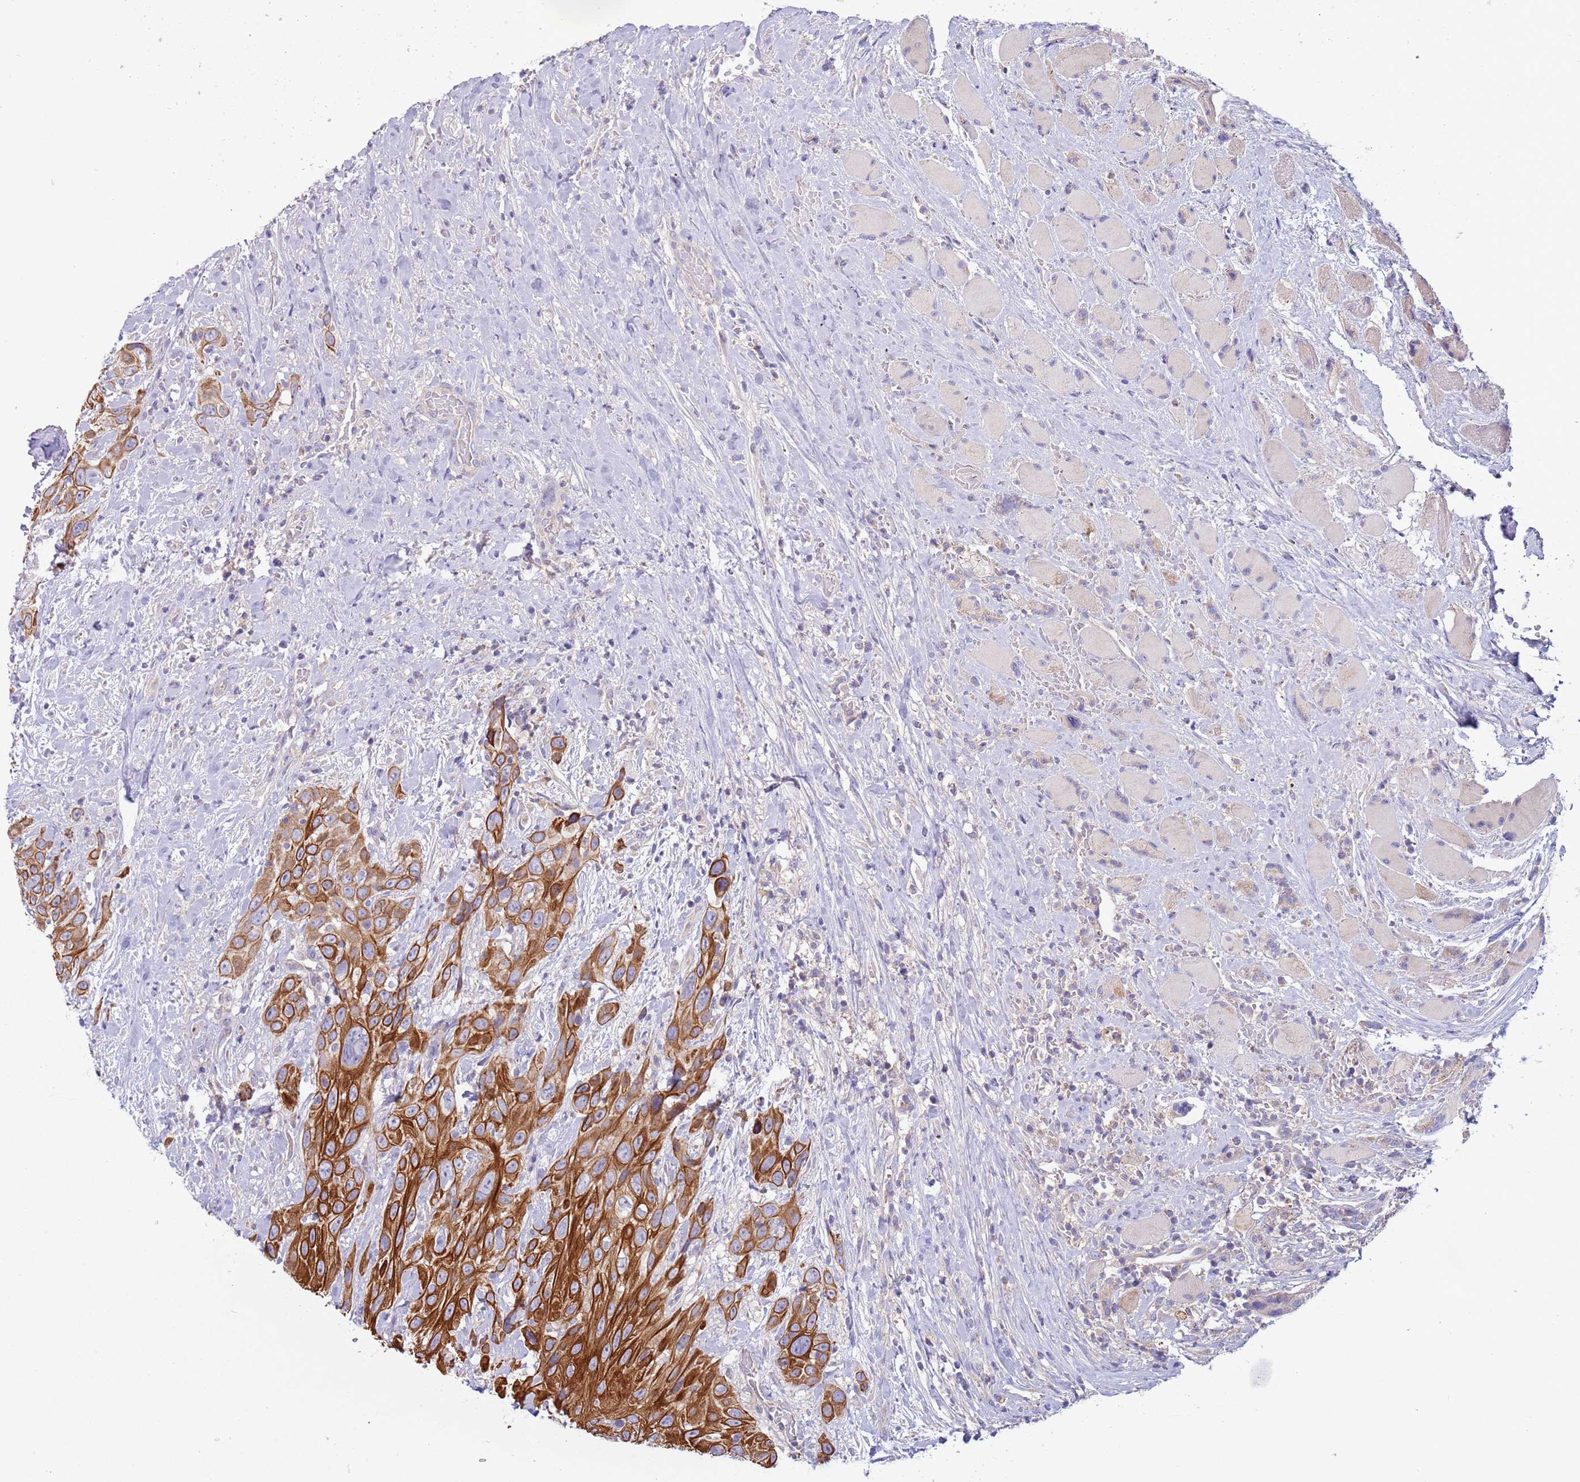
{"staining": {"intensity": "strong", "quantity": ">75%", "location": "cytoplasmic/membranous"}, "tissue": "head and neck cancer", "cell_type": "Tumor cells", "image_type": "cancer", "snomed": [{"axis": "morphology", "description": "Squamous cell carcinoma, NOS"}, {"axis": "topography", "description": "Head-Neck"}], "caption": "Immunohistochemical staining of human squamous cell carcinoma (head and neck) reveals strong cytoplasmic/membranous protein expression in approximately >75% of tumor cells. (DAB = brown stain, brightfield microscopy at high magnification).", "gene": "UQCRQ", "patient": {"sex": "male", "age": 81}}